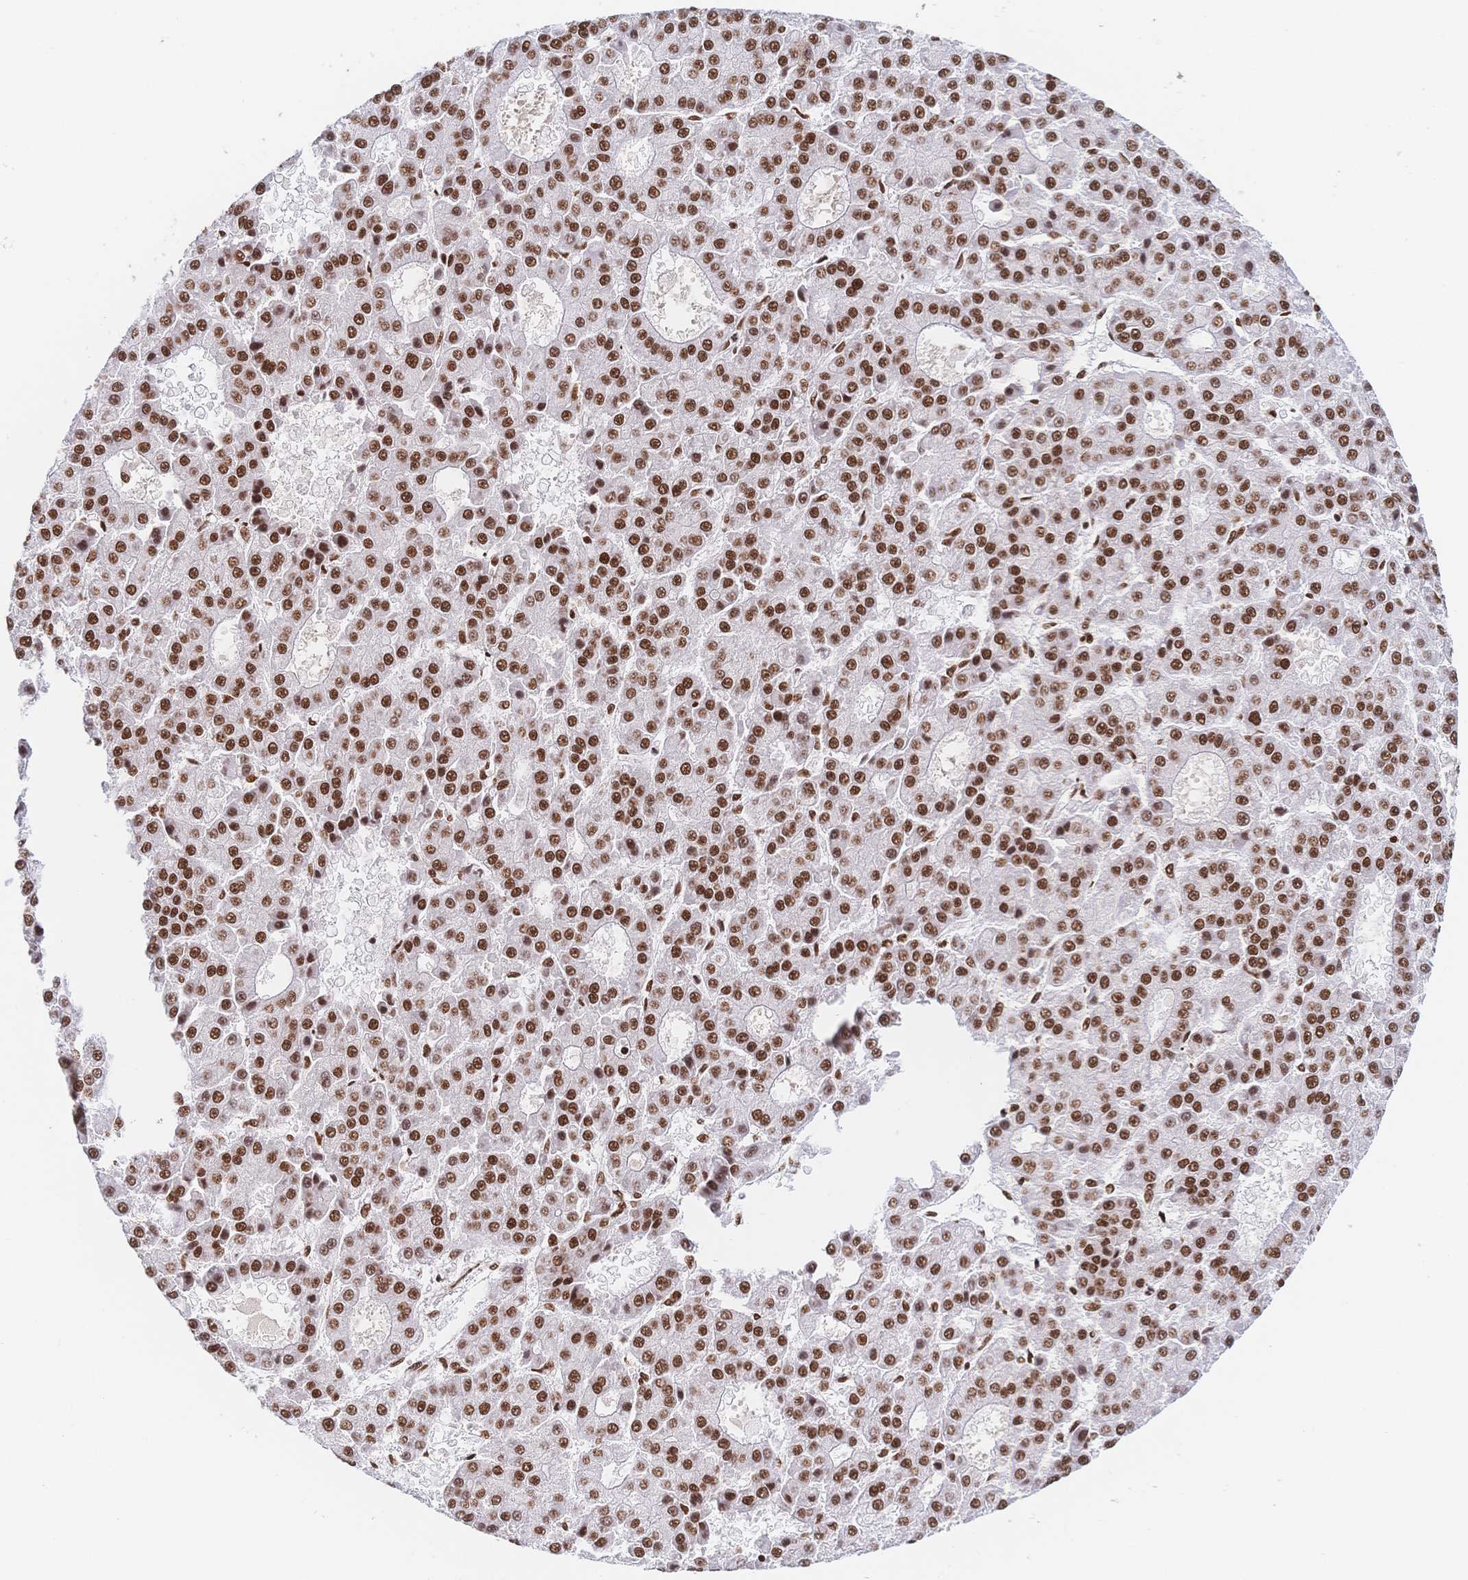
{"staining": {"intensity": "moderate", "quantity": ">75%", "location": "nuclear"}, "tissue": "liver cancer", "cell_type": "Tumor cells", "image_type": "cancer", "snomed": [{"axis": "morphology", "description": "Carcinoma, Hepatocellular, NOS"}, {"axis": "topography", "description": "Liver"}], "caption": "An image of human hepatocellular carcinoma (liver) stained for a protein reveals moderate nuclear brown staining in tumor cells. The staining was performed using DAB (3,3'-diaminobenzidine), with brown indicating positive protein expression. Nuclei are stained blue with hematoxylin.", "gene": "SRSF1", "patient": {"sex": "male", "age": 70}}